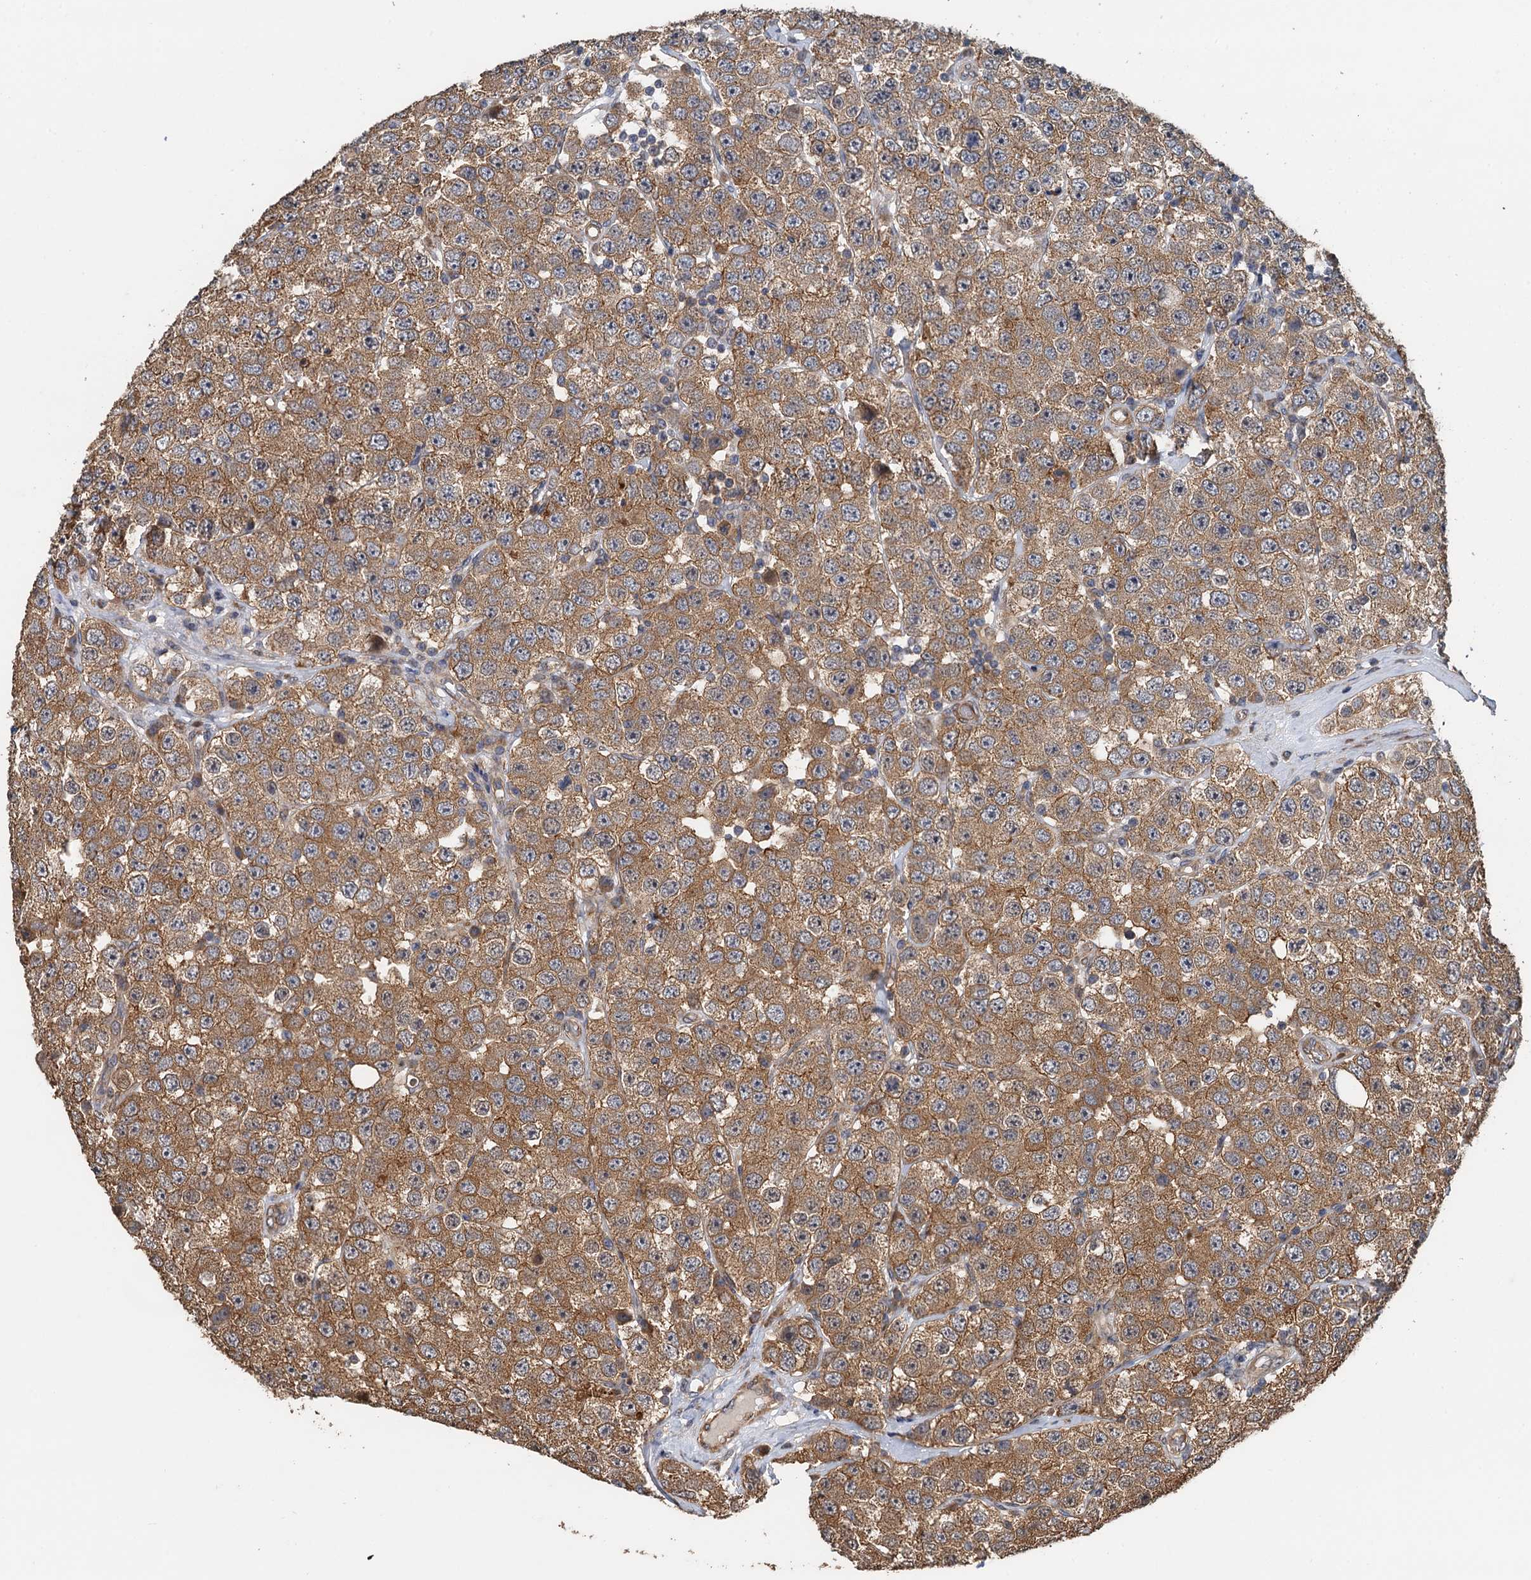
{"staining": {"intensity": "moderate", "quantity": ">75%", "location": "cytoplasmic/membranous"}, "tissue": "testis cancer", "cell_type": "Tumor cells", "image_type": "cancer", "snomed": [{"axis": "morphology", "description": "Seminoma, NOS"}, {"axis": "topography", "description": "Testis"}], "caption": "Tumor cells reveal medium levels of moderate cytoplasmic/membranous positivity in approximately >75% of cells in testis cancer (seminoma).", "gene": "MEAK7", "patient": {"sex": "male", "age": 28}}